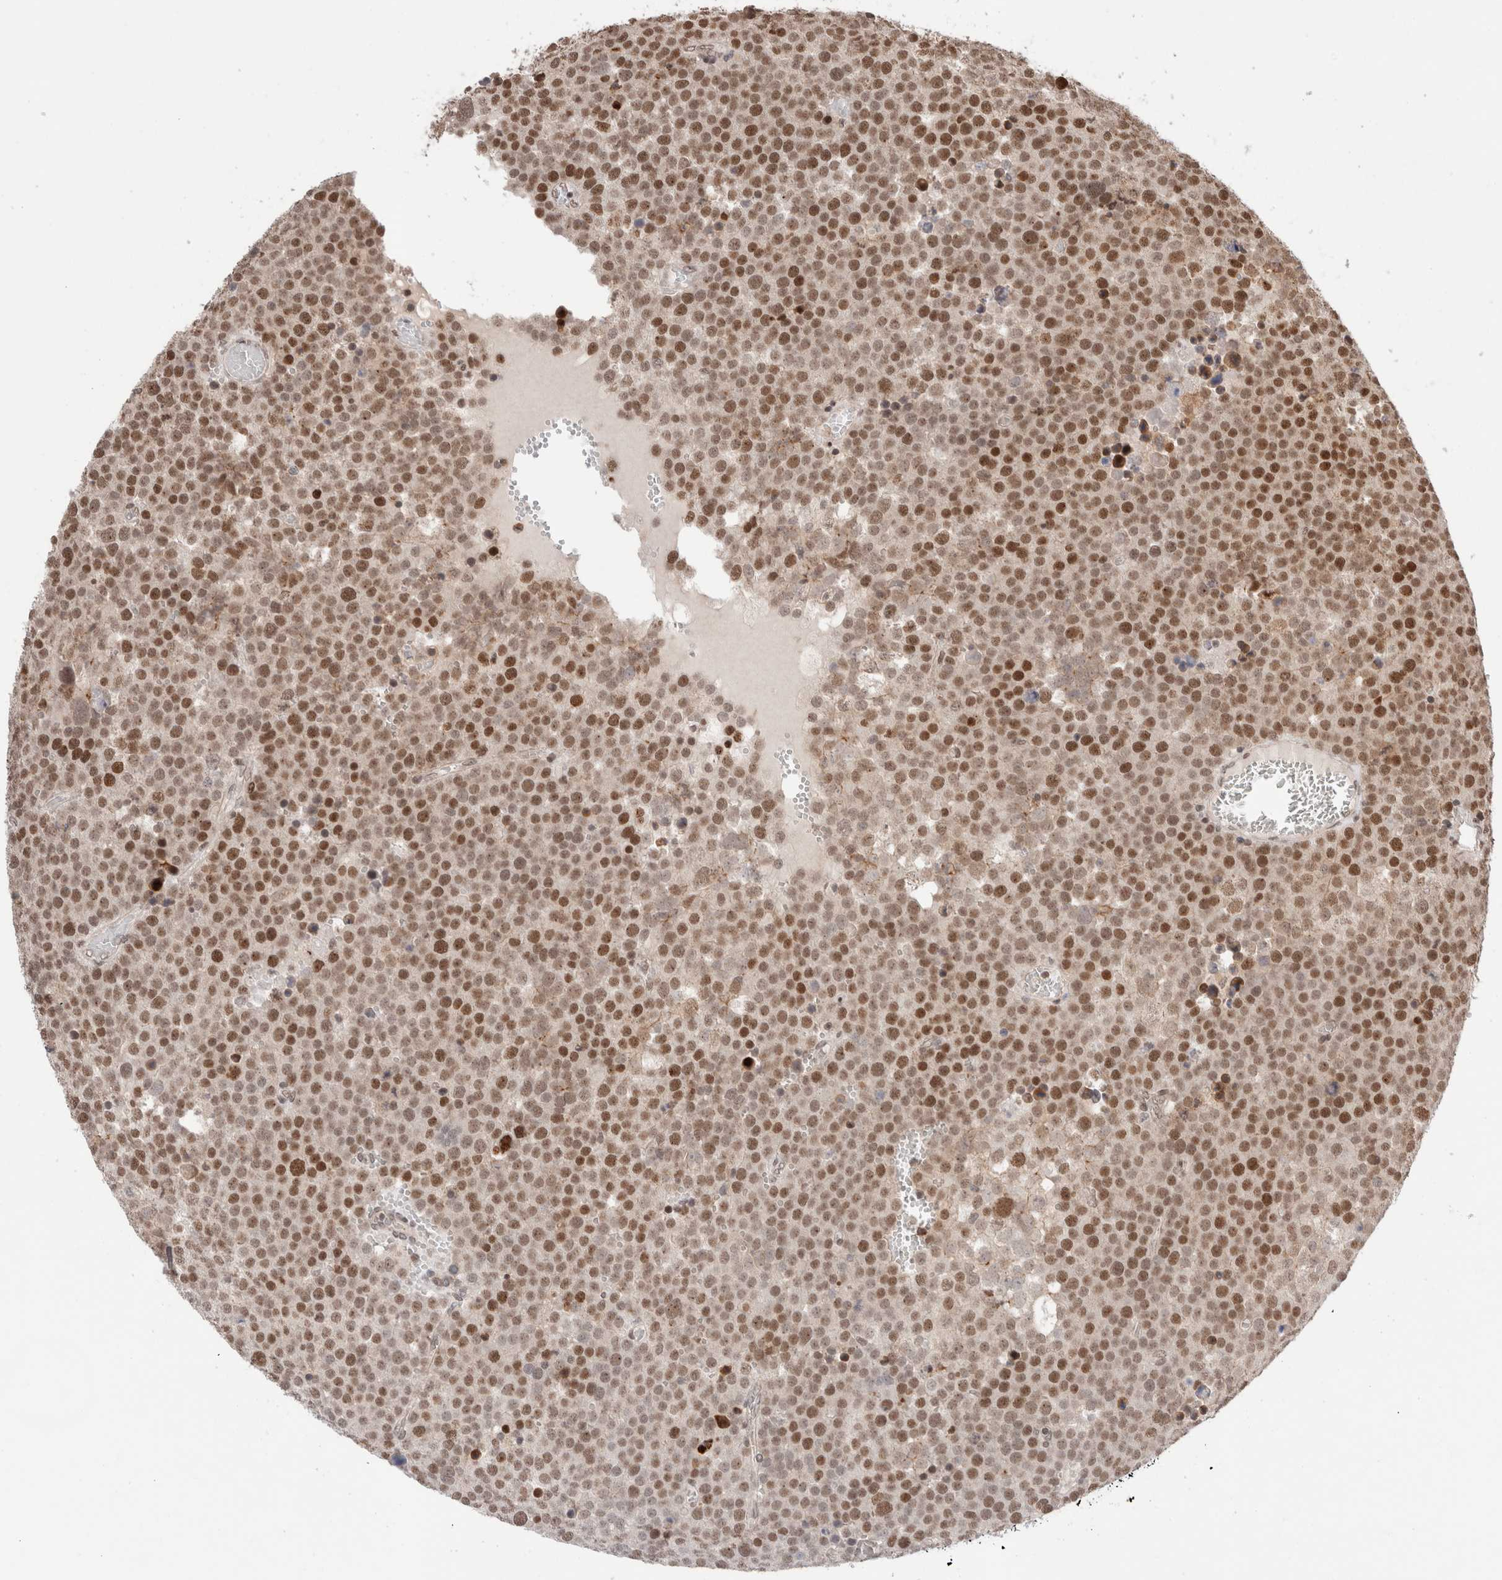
{"staining": {"intensity": "moderate", "quantity": ">75%", "location": "nuclear"}, "tissue": "testis cancer", "cell_type": "Tumor cells", "image_type": "cancer", "snomed": [{"axis": "morphology", "description": "Seminoma, NOS"}, {"axis": "topography", "description": "Testis"}], "caption": "Immunohistochemistry (IHC) micrograph of neoplastic tissue: human testis cancer stained using IHC demonstrates medium levels of moderate protein expression localized specifically in the nuclear of tumor cells, appearing as a nuclear brown color.", "gene": "GATAD2A", "patient": {"sex": "male", "age": 71}}